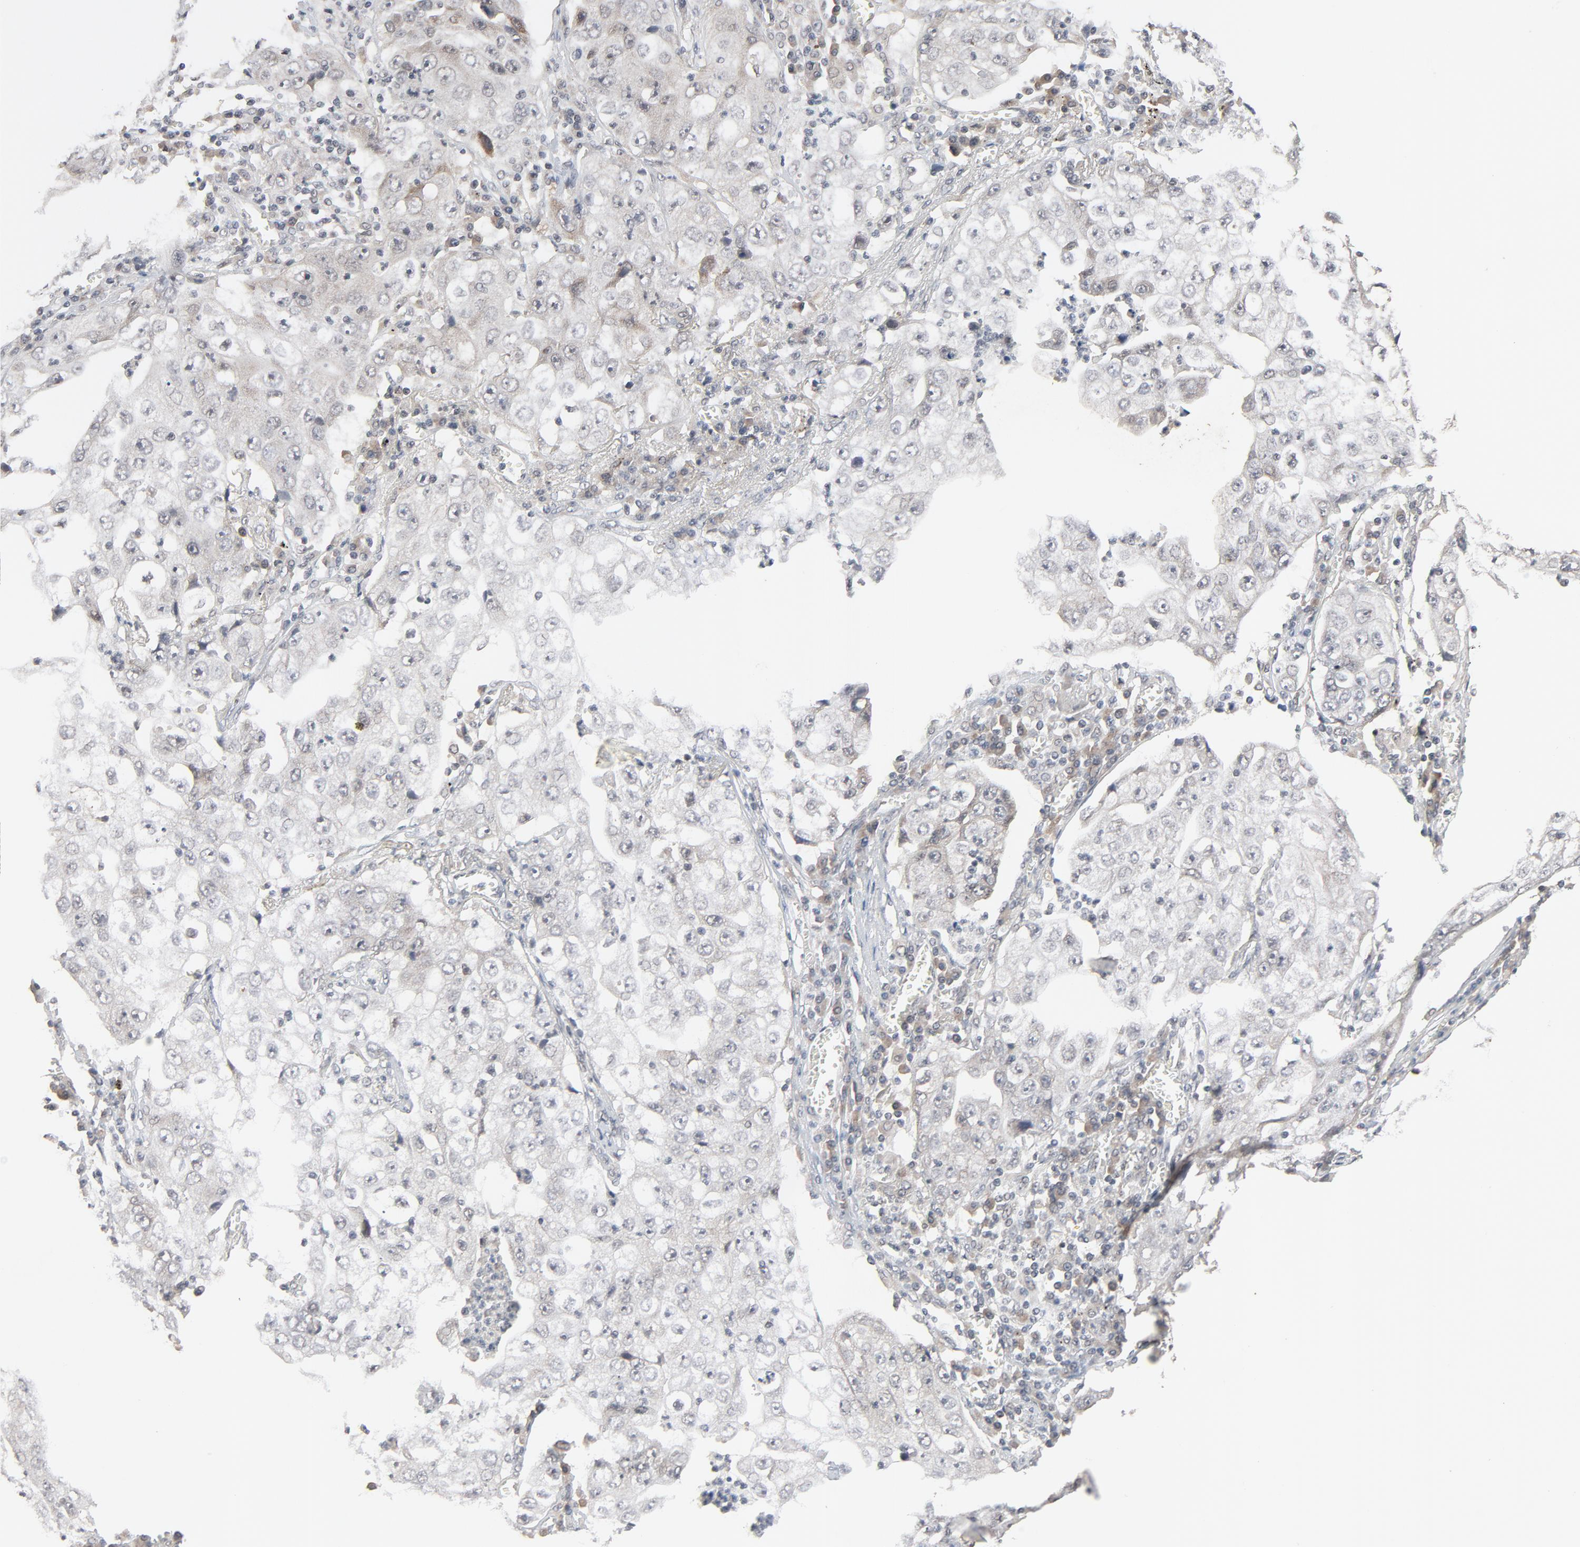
{"staining": {"intensity": "negative", "quantity": "none", "location": "none"}, "tissue": "lung cancer", "cell_type": "Tumor cells", "image_type": "cancer", "snomed": [{"axis": "morphology", "description": "Squamous cell carcinoma, NOS"}, {"axis": "topography", "description": "Lung"}], "caption": "Tumor cells show no significant expression in lung cancer.", "gene": "MT3", "patient": {"sex": "male", "age": 64}}